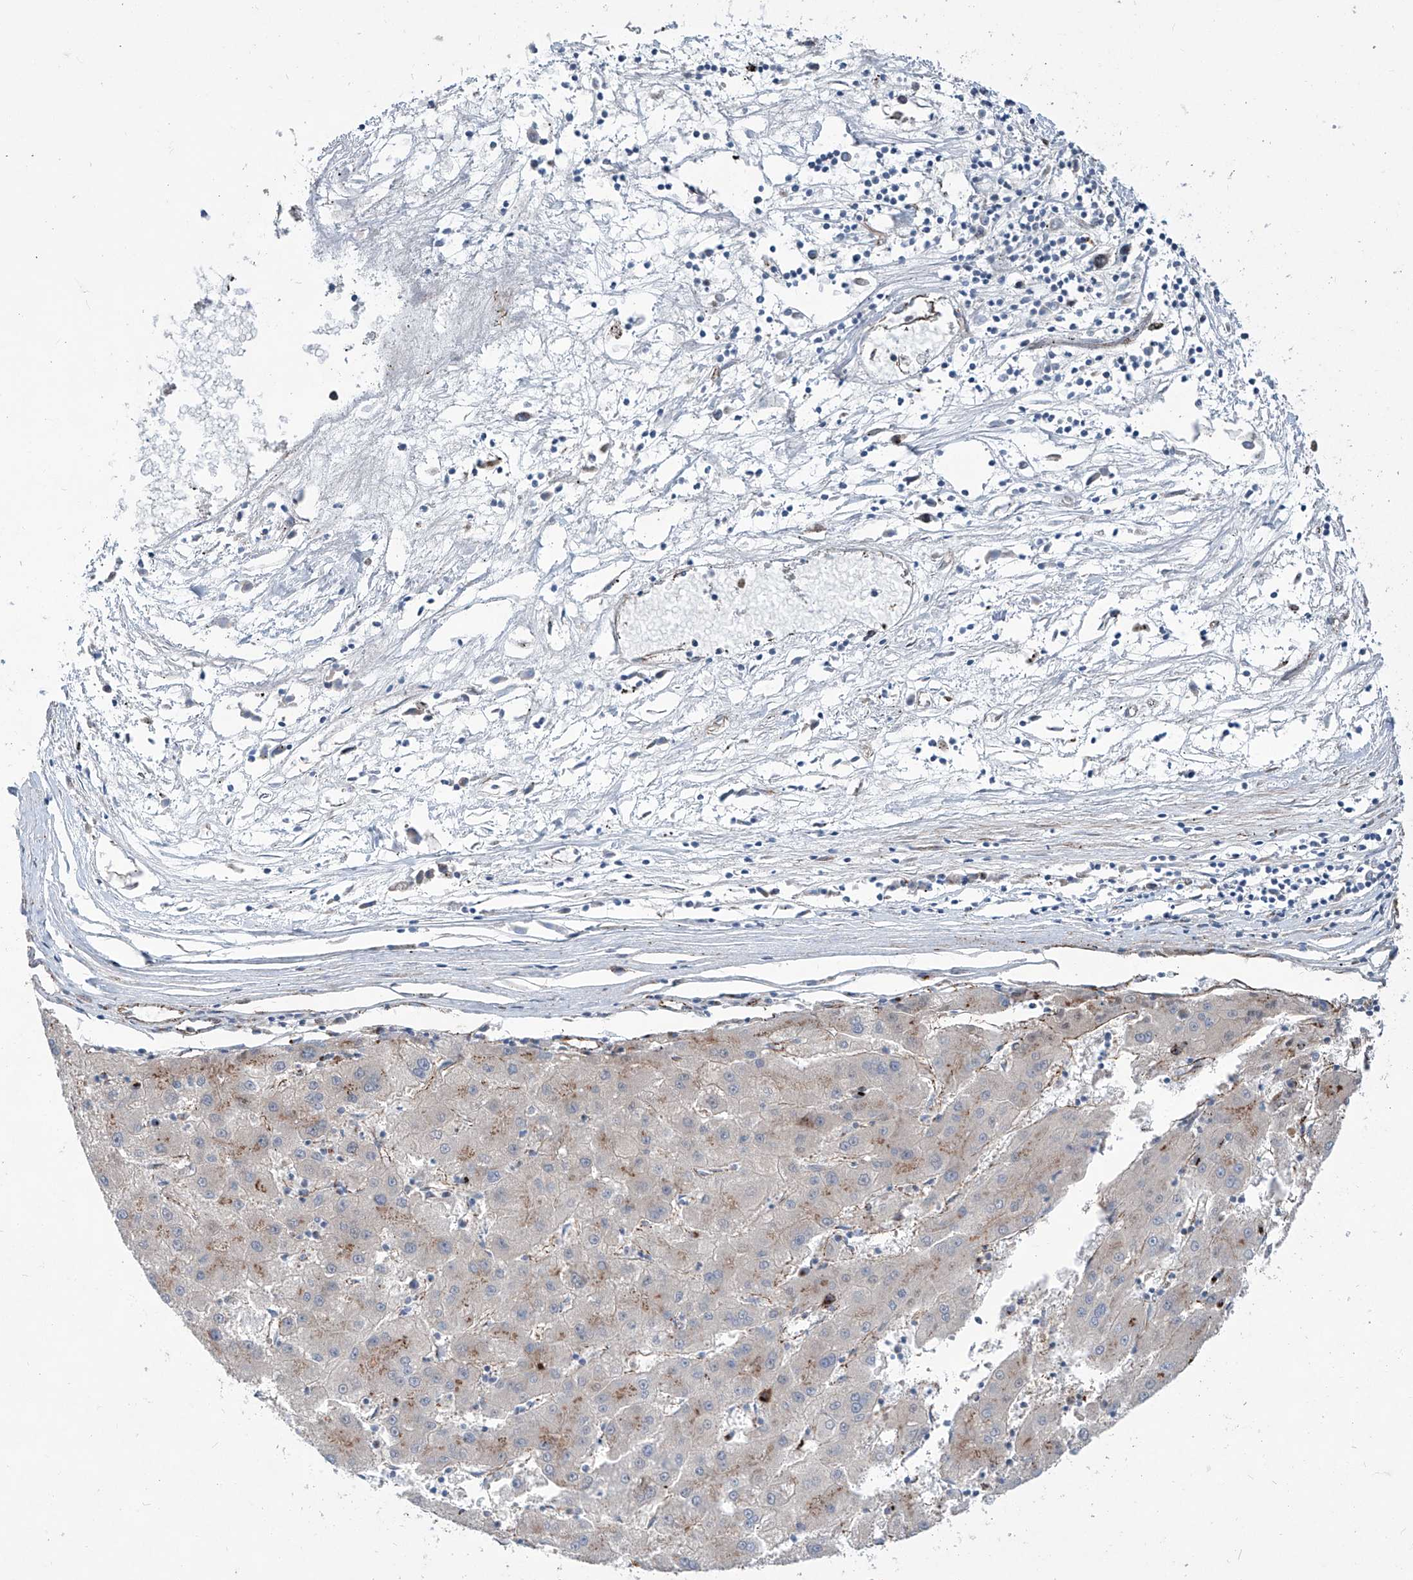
{"staining": {"intensity": "moderate", "quantity": "<25%", "location": "cytoplasmic/membranous"}, "tissue": "liver cancer", "cell_type": "Tumor cells", "image_type": "cancer", "snomed": [{"axis": "morphology", "description": "Carcinoma, Hepatocellular, NOS"}, {"axis": "topography", "description": "Liver"}], "caption": "Moderate cytoplasmic/membranous positivity is seen in about <25% of tumor cells in liver cancer. (brown staining indicates protein expression, while blue staining denotes nuclei).", "gene": "CDH5", "patient": {"sex": "male", "age": 72}}